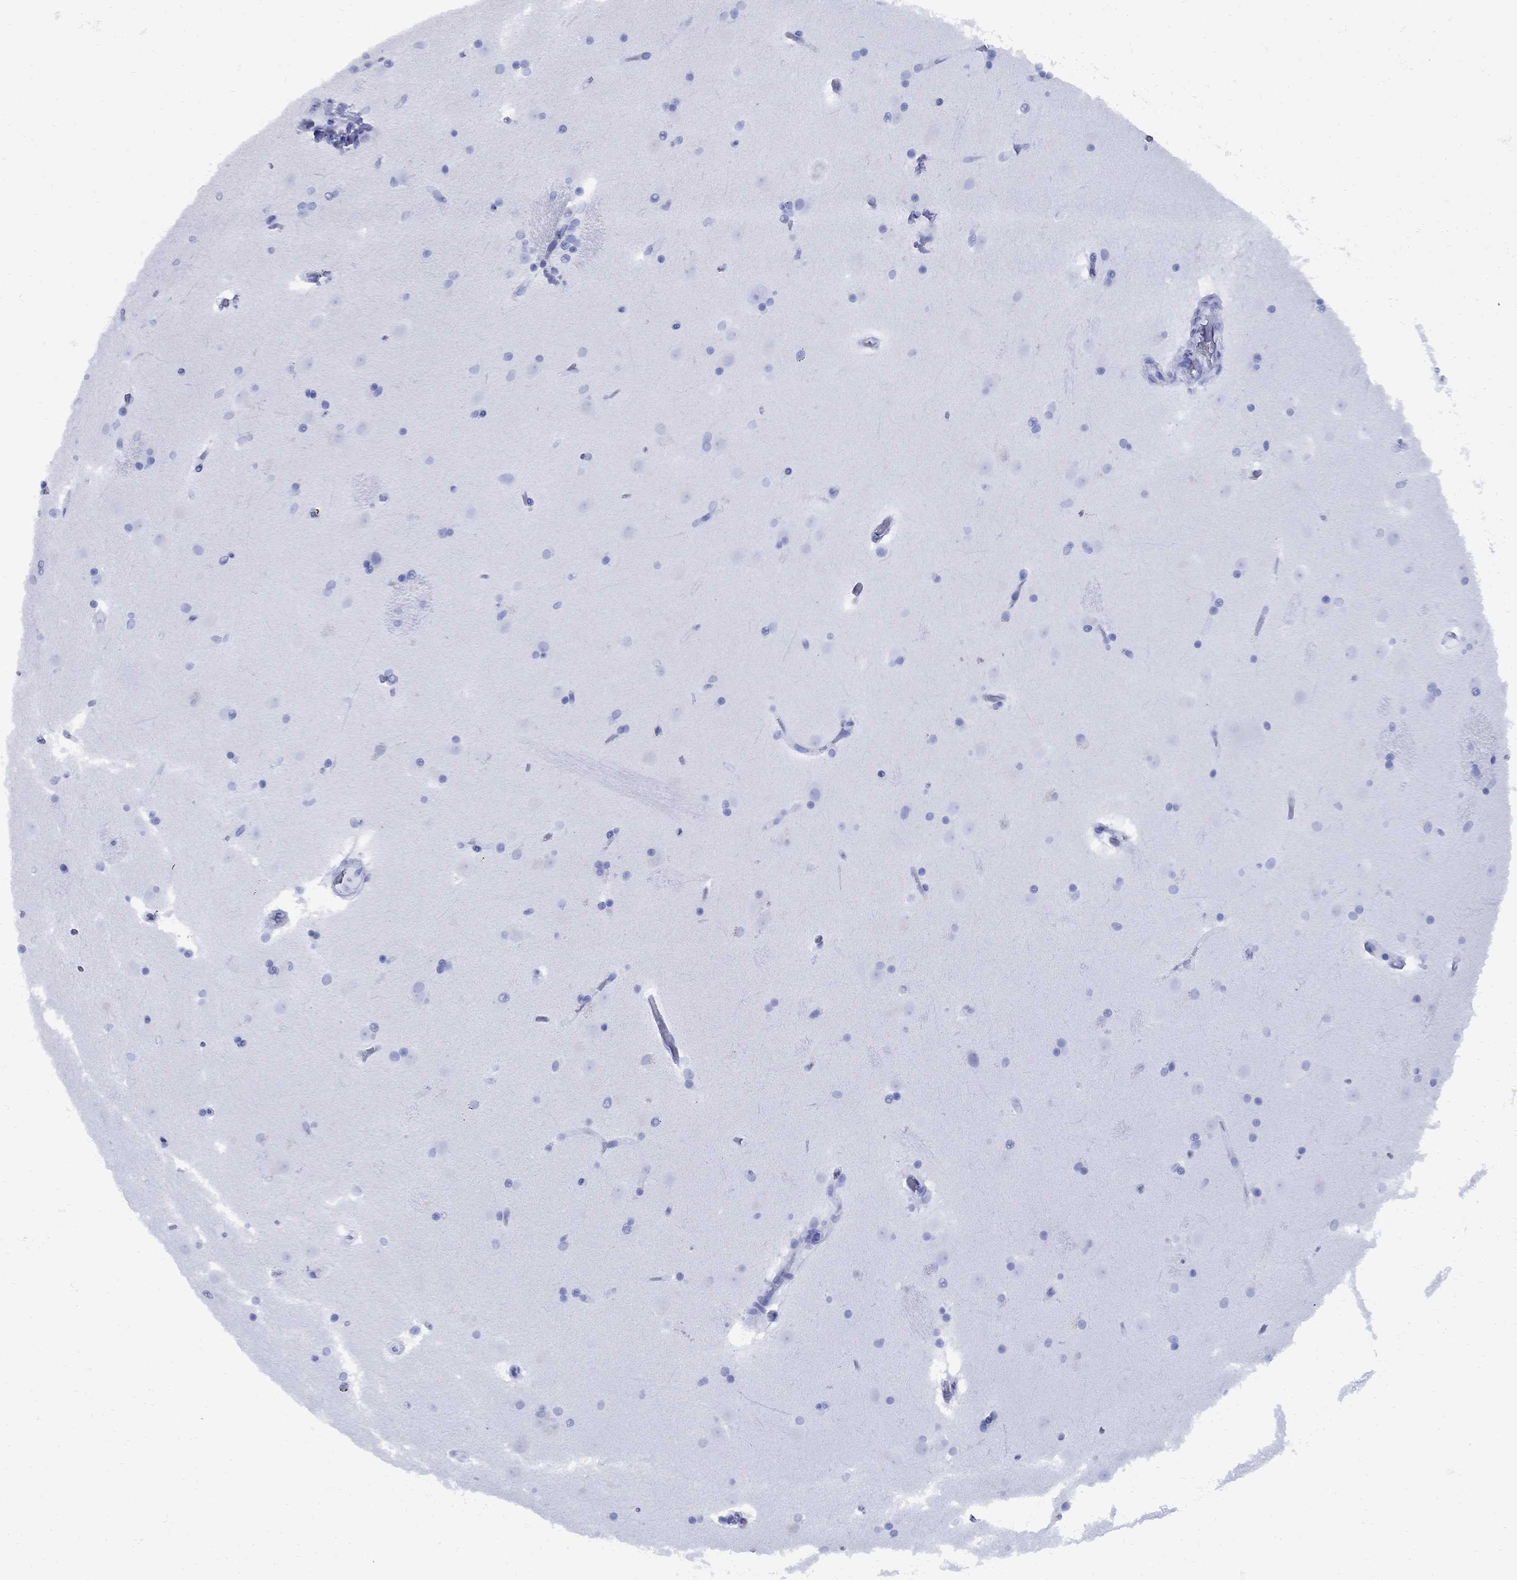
{"staining": {"intensity": "negative", "quantity": "none", "location": "none"}, "tissue": "caudate", "cell_type": "Glial cells", "image_type": "normal", "snomed": [{"axis": "morphology", "description": "Normal tissue, NOS"}, {"axis": "topography", "description": "Lateral ventricle wall"}], "caption": "A high-resolution micrograph shows immunohistochemistry staining of benign caudate, which shows no significant staining in glial cells. (Immunohistochemistry, brightfield microscopy, high magnification).", "gene": "SMCP", "patient": {"sex": "male", "age": 51}}